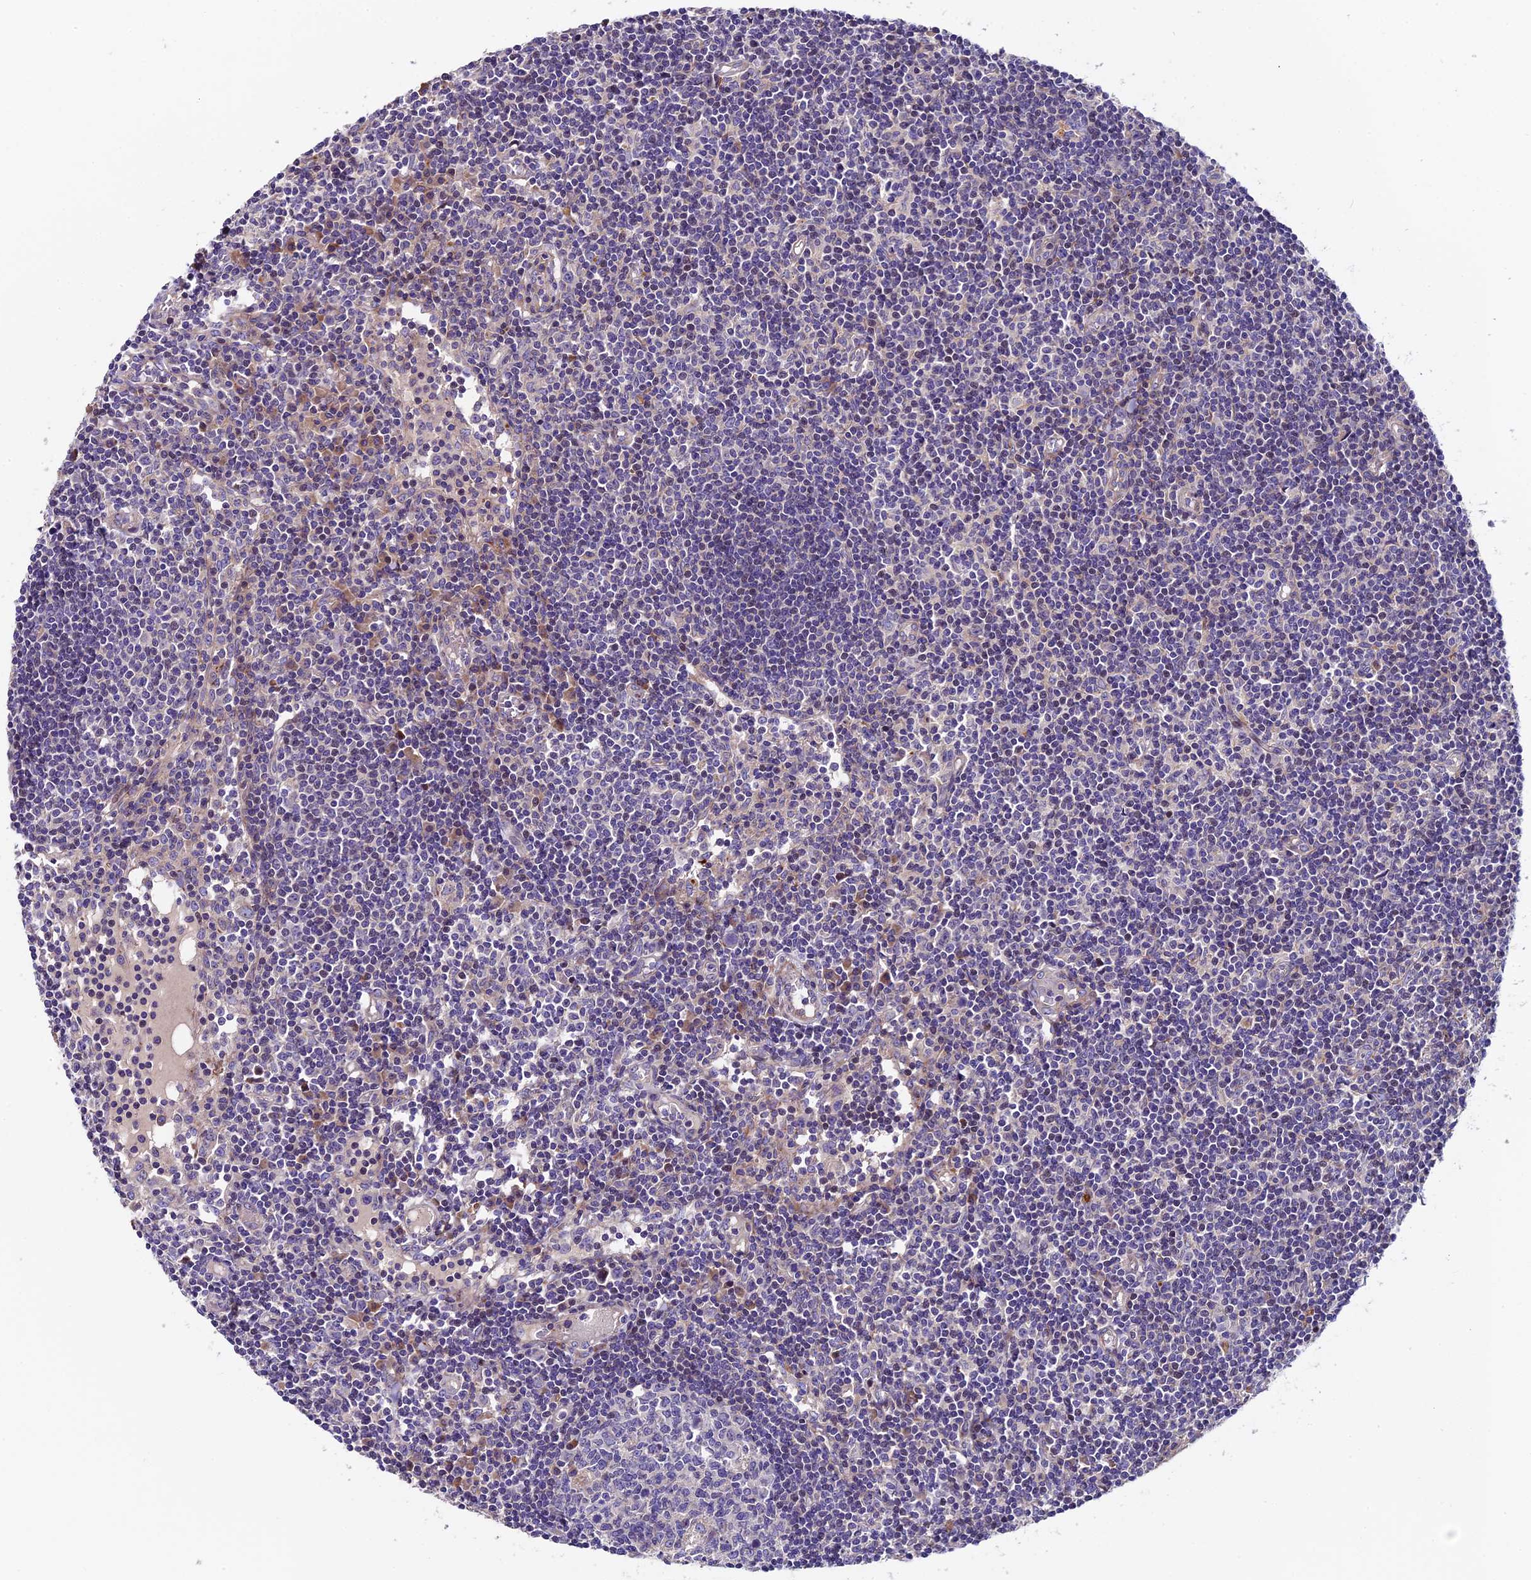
{"staining": {"intensity": "negative", "quantity": "none", "location": "none"}, "tissue": "lymph node", "cell_type": "Germinal center cells", "image_type": "normal", "snomed": [{"axis": "morphology", "description": "Normal tissue, NOS"}, {"axis": "topography", "description": "Lymph node"}], "caption": "This is an immunohistochemistry (IHC) micrograph of unremarkable human lymph node. There is no positivity in germinal center cells.", "gene": "PIGU", "patient": {"sex": "female", "age": 55}}